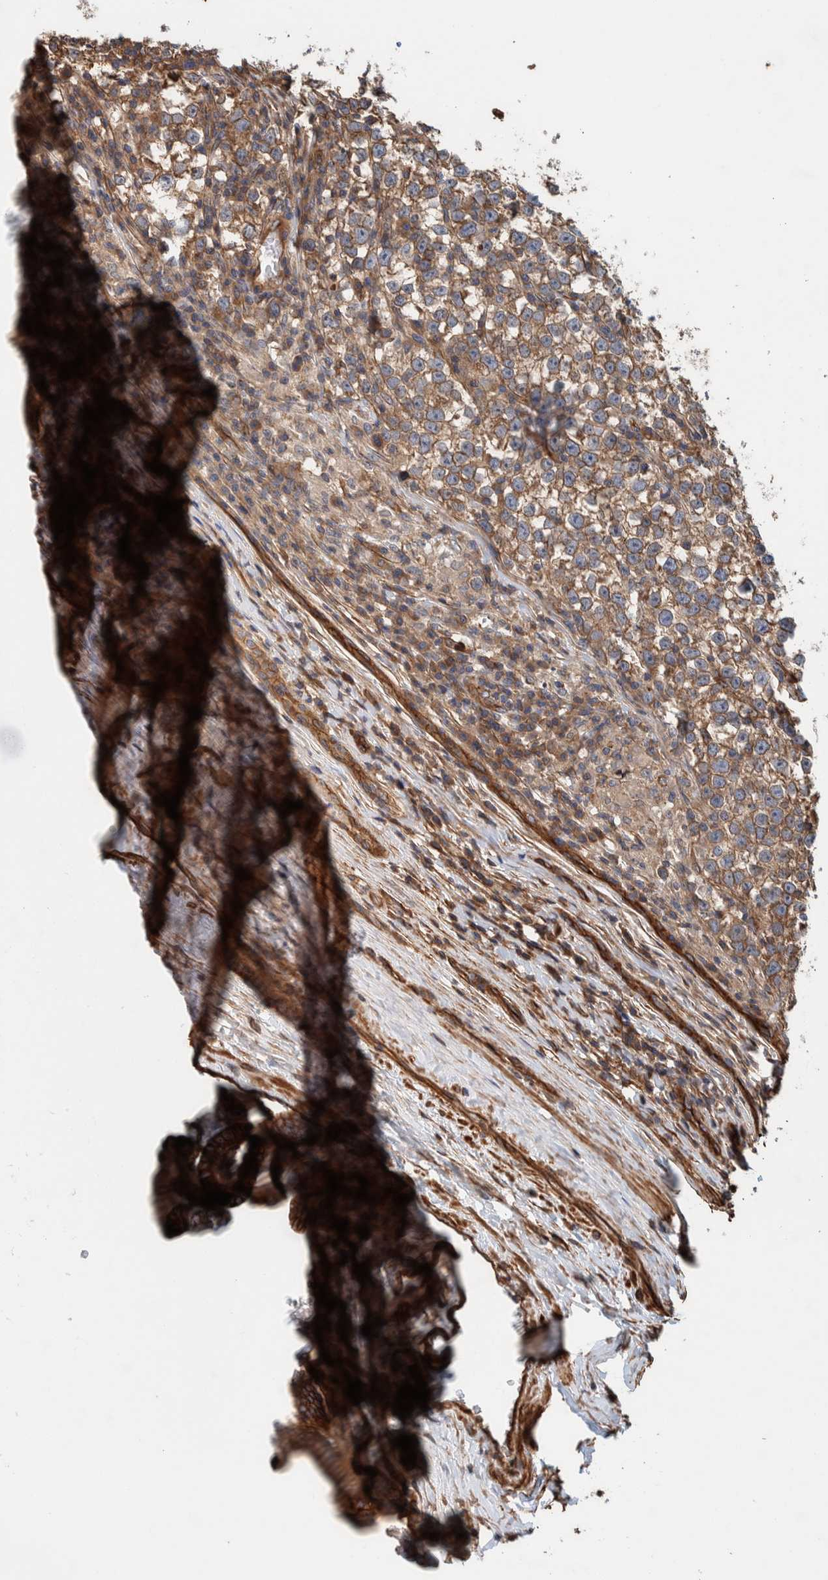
{"staining": {"intensity": "weak", "quantity": ">75%", "location": "cytoplasmic/membranous"}, "tissue": "testis cancer", "cell_type": "Tumor cells", "image_type": "cancer", "snomed": [{"axis": "morphology", "description": "Normal tissue, NOS"}, {"axis": "morphology", "description": "Seminoma, NOS"}, {"axis": "topography", "description": "Testis"}], "caption": "Seminoma (testis) tissue shows weak cytoplasmic/membranous expression in about >75% of tumor cells, visualized by immunohistochemistry. (Stains: DAB (3,3'-diaminobenzidine) in brown, nuclei in blue, Microscopy: brightfield microscopy at high magnification).", "gene": "PKD1L1", "patient": {"sex": "male", "age": 43}}